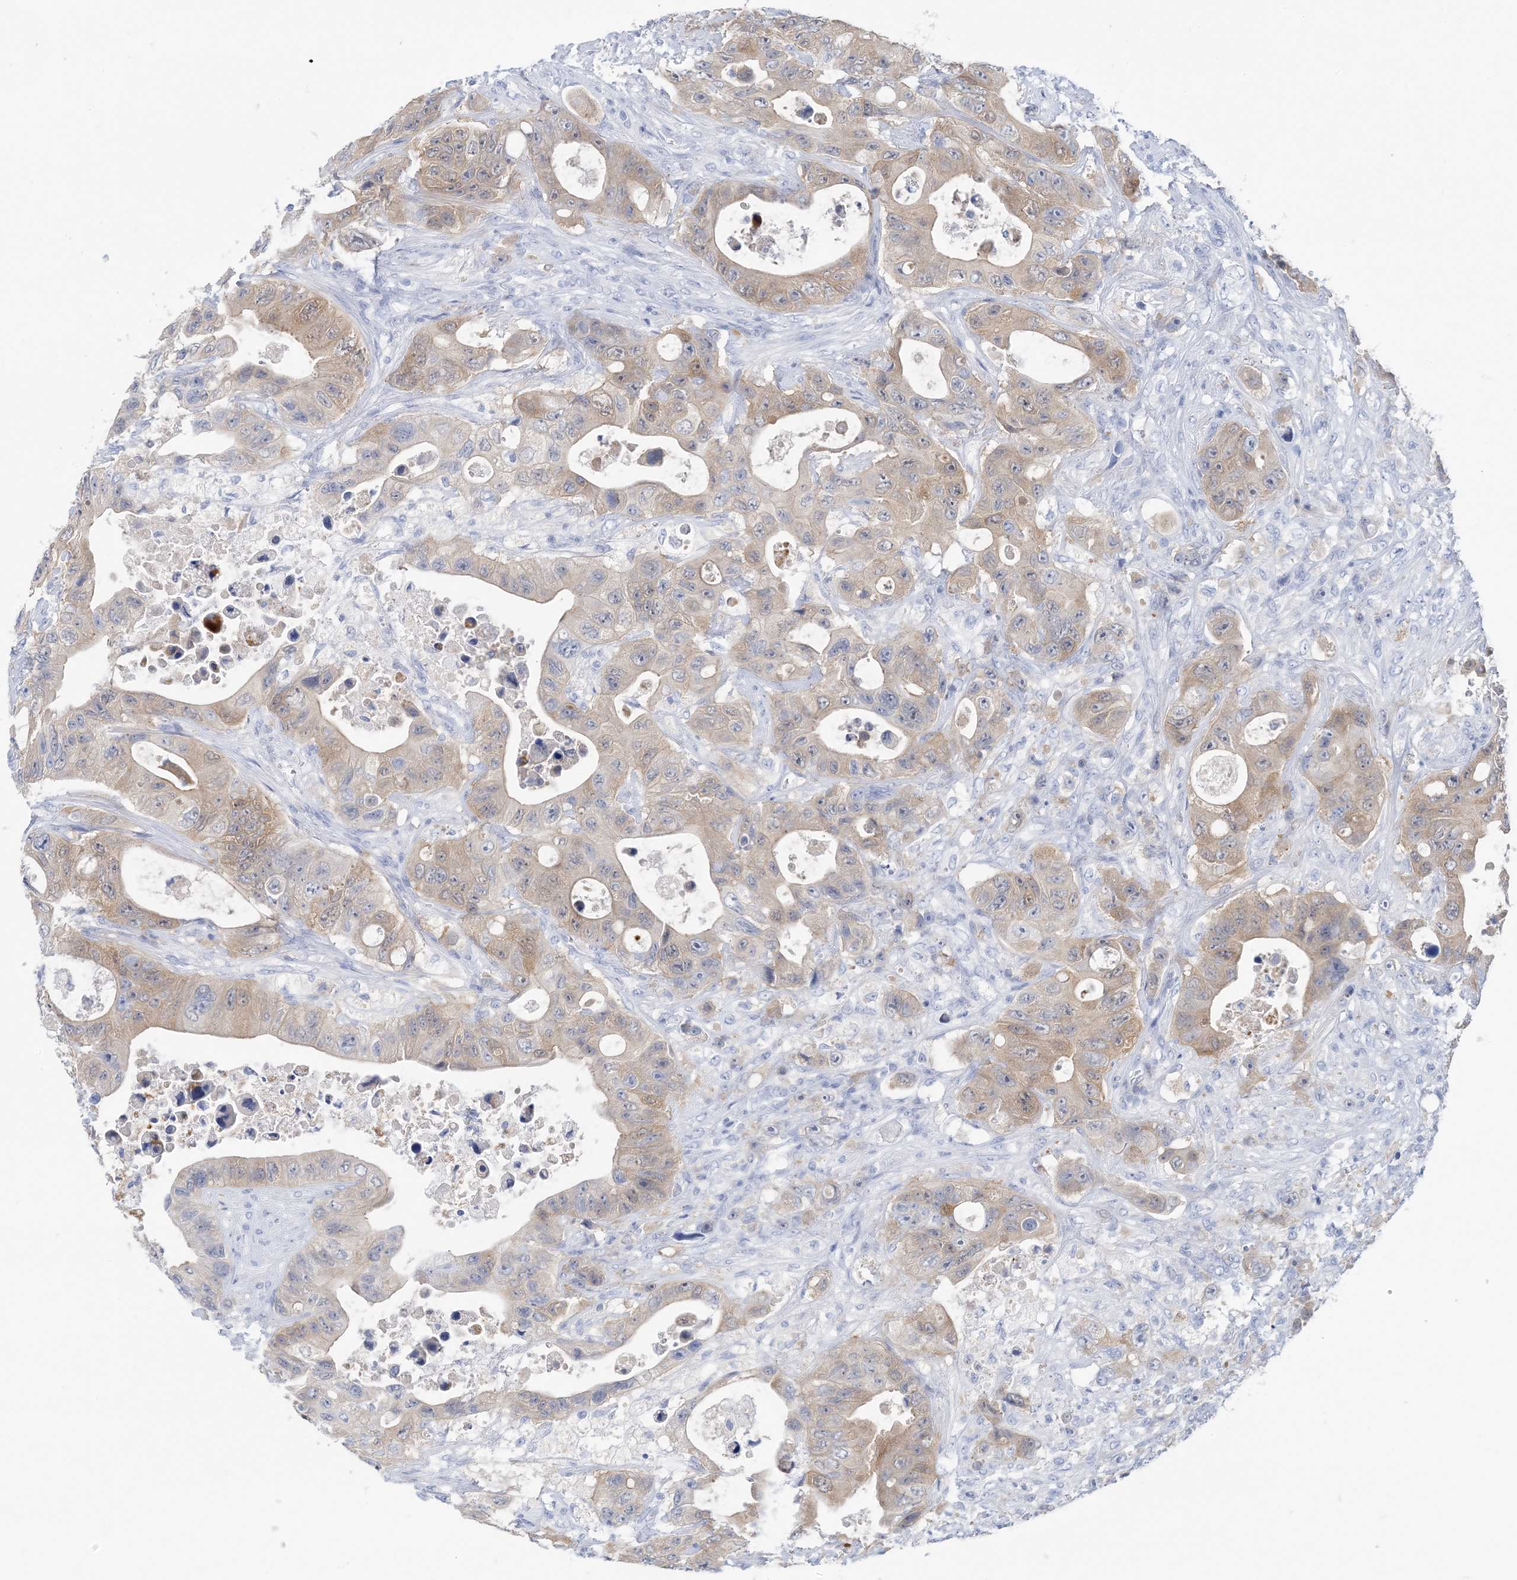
{"staining": {"intensity": "weak", "quantity": ">75%", "location": "cytoplasmic/membranous"}, "tissue": "colorectal cancer", "cell_type": "Tumor cells", "image_type": "cancer", "snomed": [{"axis": "morphology", "description": "Adenocarcinoma, NOS"}, {"axis": "topography", "description": "Colon"}], "caption": "The photomicrograph shows a brown stain indicating the presence of a protein in the cytoplasmic/membranous of tumor cells in colorectal adenocarcinoma. The staining was performed using DAB to visualize the protein expression in brown, while the nuclei were stained in blue with hematoxylin (Magnification: 20x).", "gene": "SH3YL1", "patient": {"sex": "female", "age": 46}}